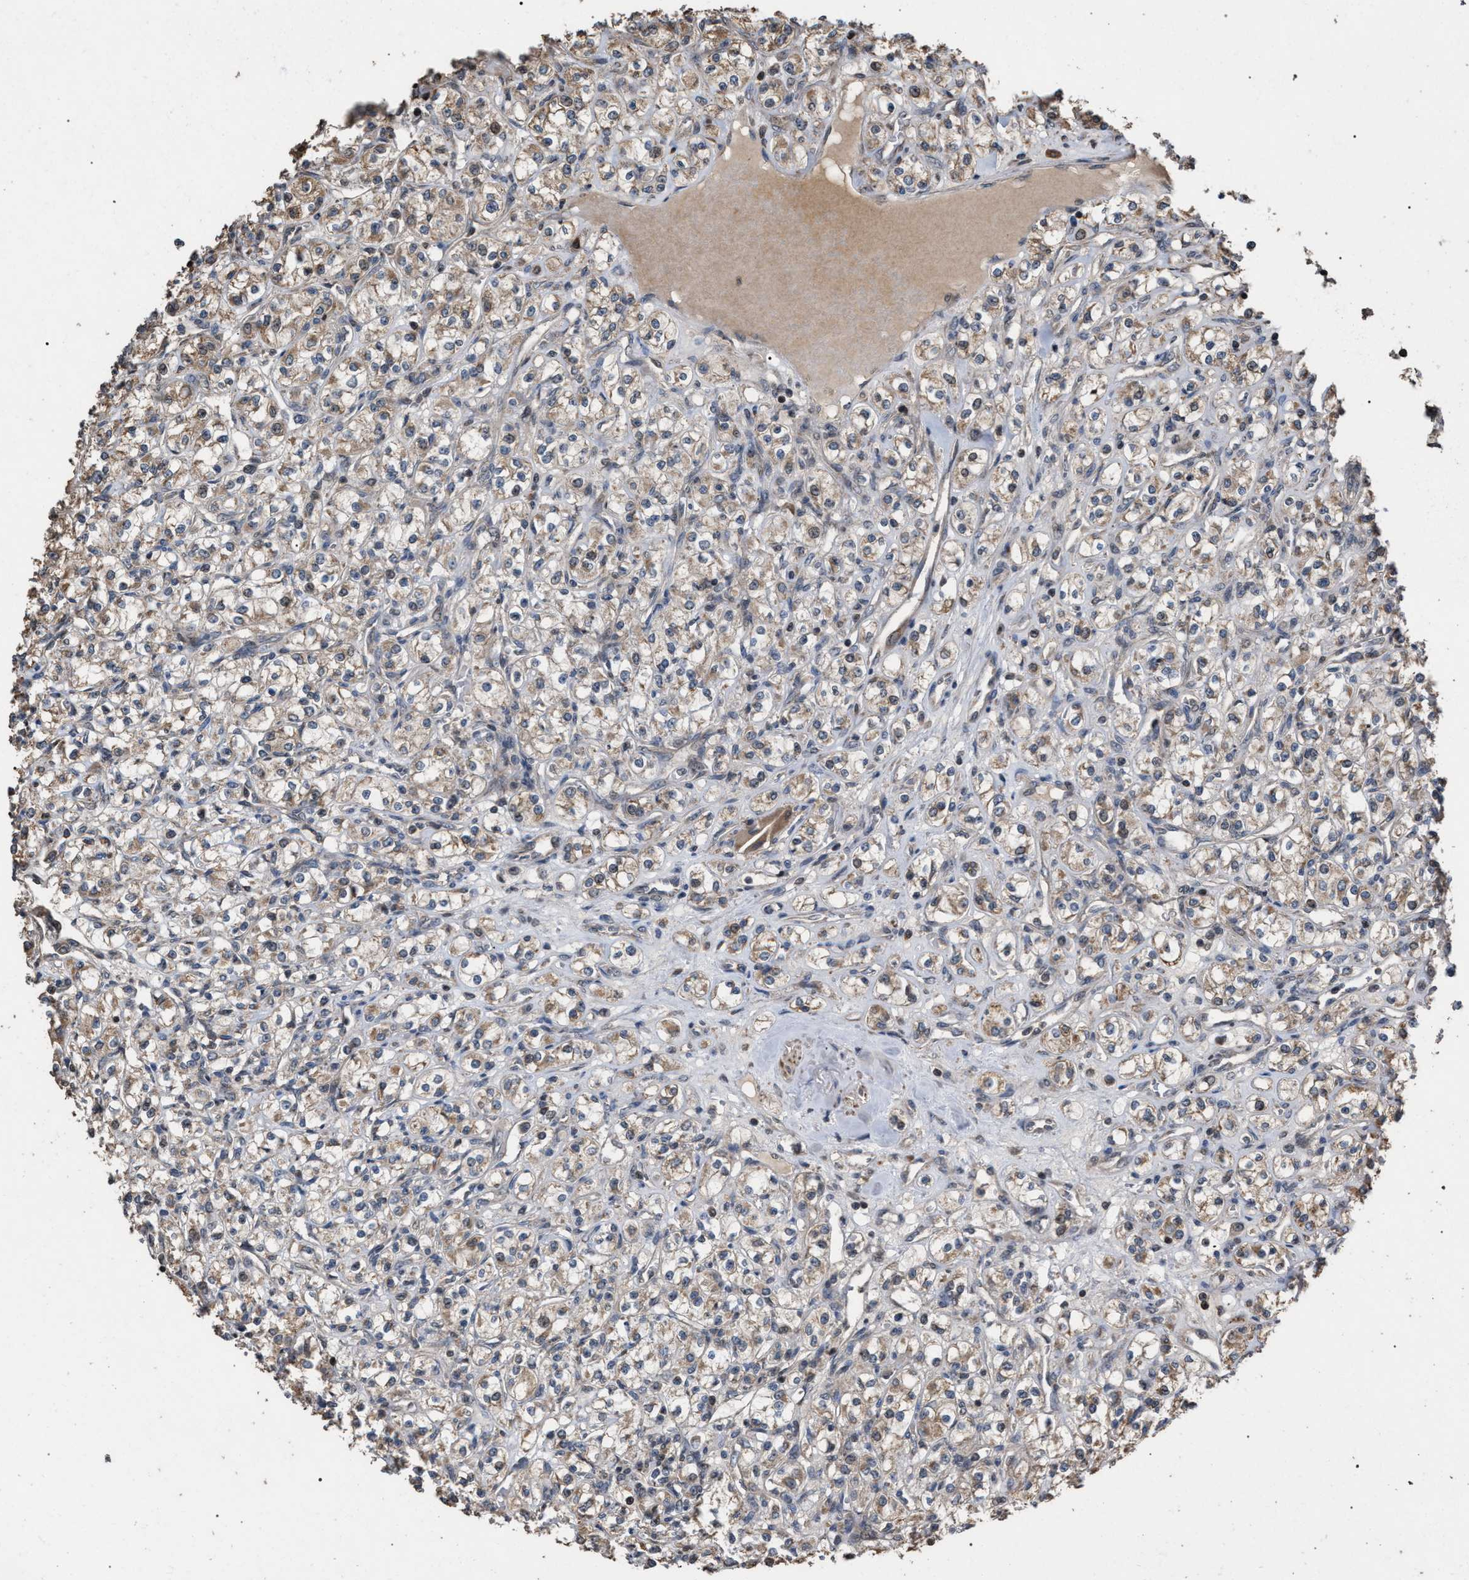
{"staining": {"intensity": "weak", "quantity": ">75%", "location": "cytoplasmic/membranous"}, "tissue": "renal cancer", "cell_type": "Tumor cells", "image_type": "cancer", "snomed": [{"axis": "morphology", "description": "Adenocarcinoma, NOS"}, {"axis": "topography", "description": "Kidney"}], "caption": "This photomicrograph demonstrates immunohistochemistry (IHC) staining of renal adenocarcinoma, with low weak cytoplasmic/membranous positivity in about >75% of tumor cells.", "gene": "NAA35", "patient": {"sex": "male", "age": 77}}